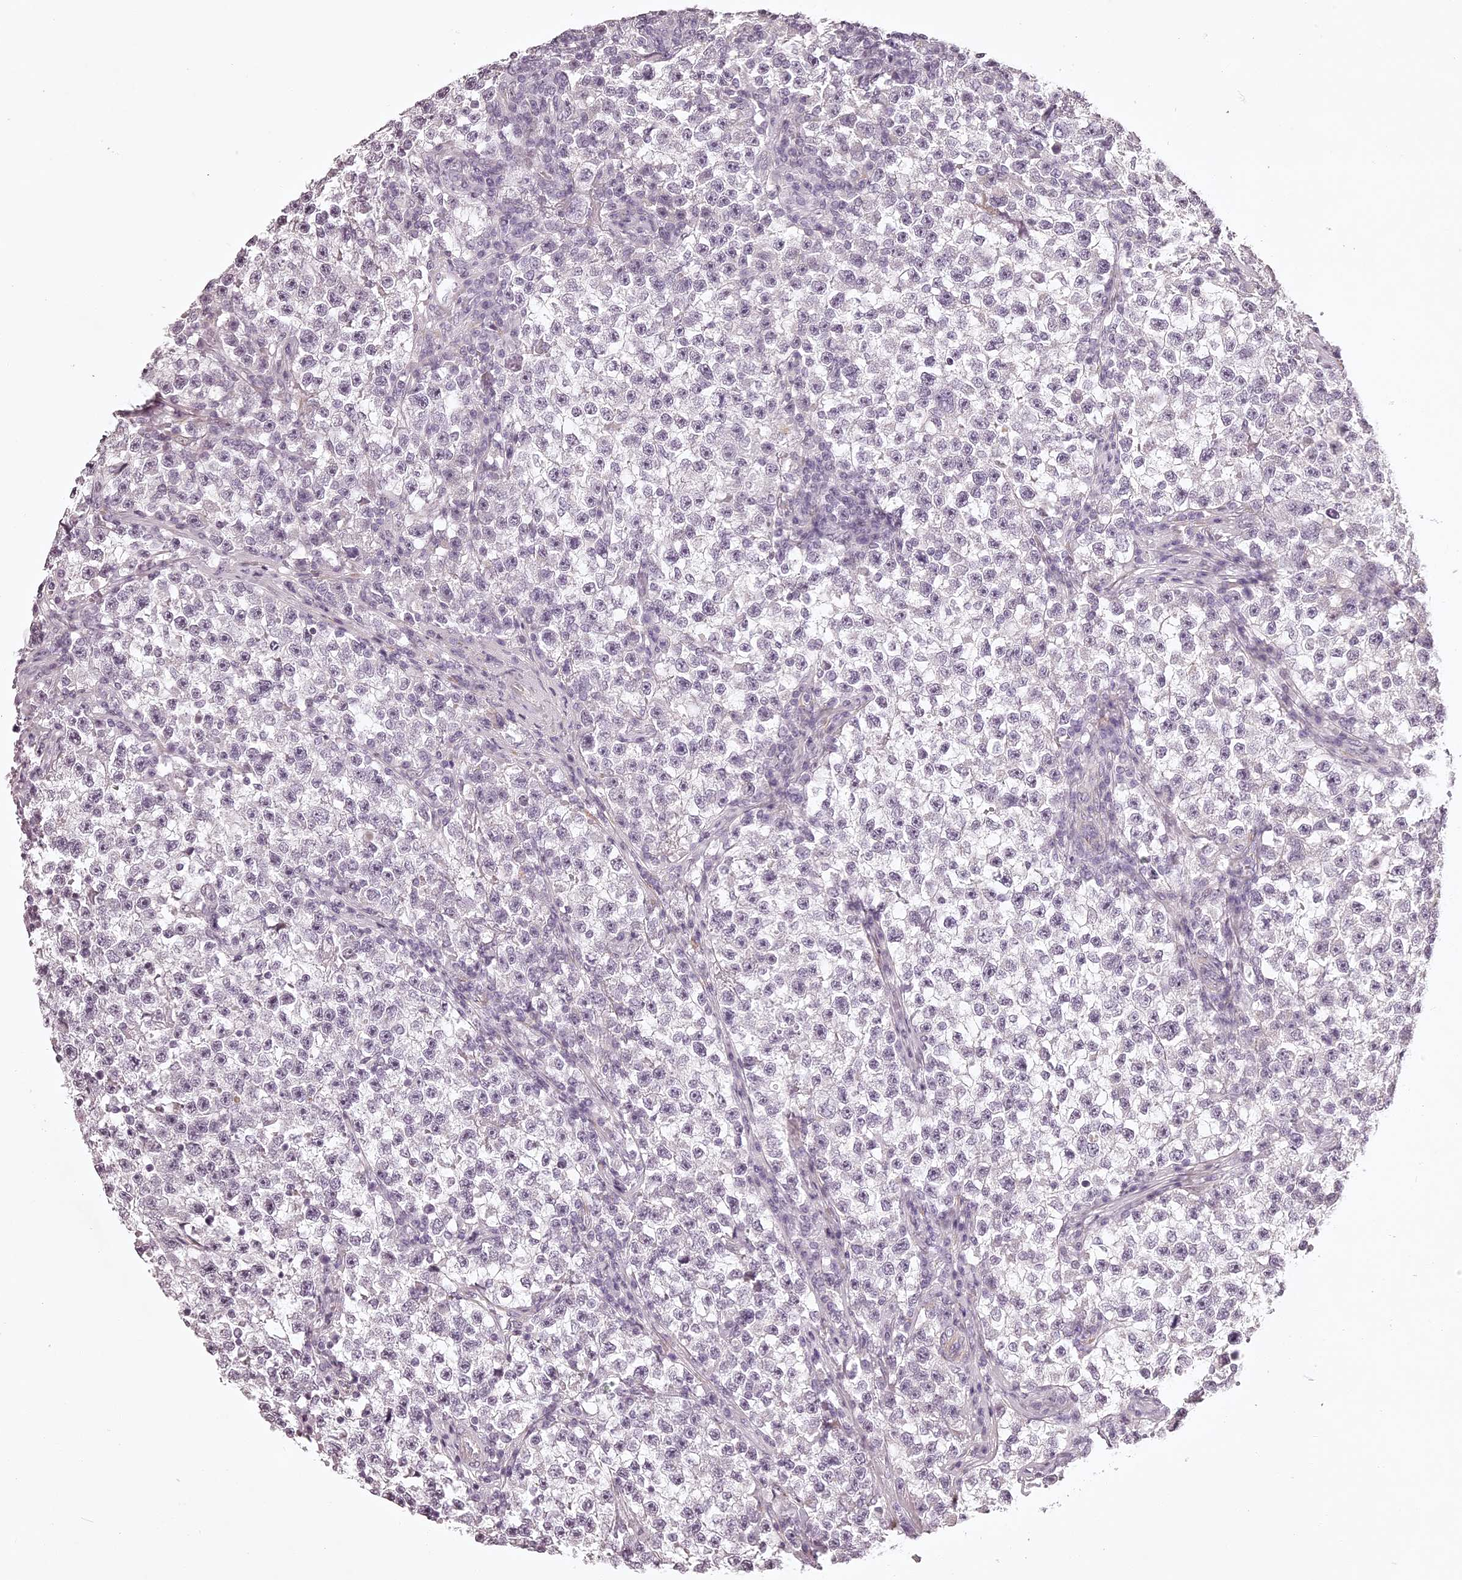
{"staining": {"intensity": "negative", "quantity": "none", "location": "none"}, "tissue": "testis cancer", "cell_type": "Tumor cells", "image_type": "cancer", "snomed": [{"axis": "morphology", "description": "Seminoma, NOS"}, {"axis": "topography", "description": "Testis"}], "caption": "Immunohistochemistry (IHC) image of neoplastic tissue: human testis cancer stained with DAB reveals no significant protein expression in tumor cells.", "gene": "ELAPOR1", "patient": {"sex": "male", "age": 22}}